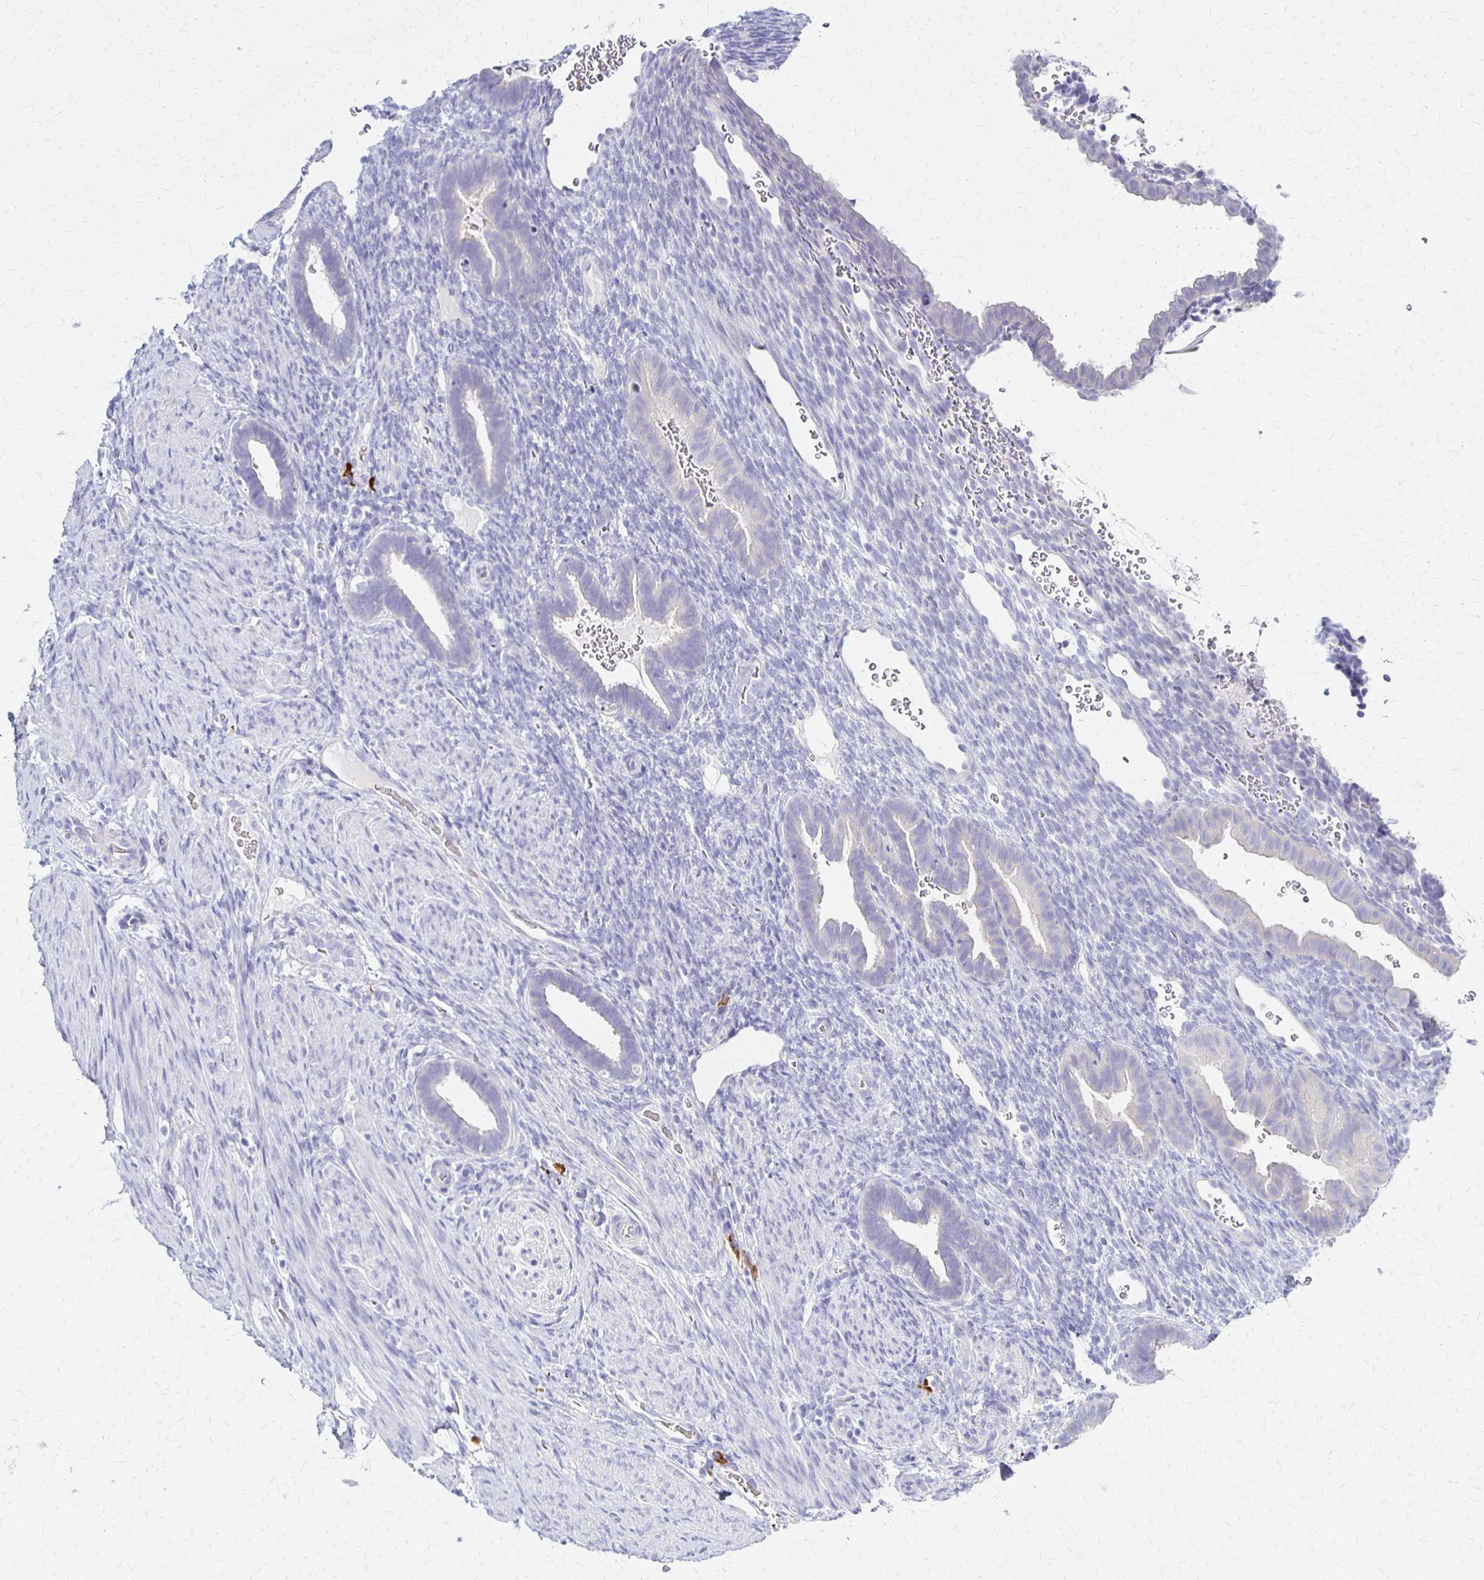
{"staining": {"intensity": "negative", "quantity": "none", "location": "none"}, "tissue": "endometrium", "cell_type": "Cells in endometrial stroma", "image_type": "normal", "snomed": [{"axis": "morphology", "description": "Normal tissue, NOS"}, {"axis": "topography", "description": "Endometrium"}], "caption": "A photomicrograph of endometrium stained for a protein shows no brown staining in cells in endometrial stroma. (Immunohistochemistry, brightfield microscopy, high magnification).", "gene": "FNTB", "patient": {"sex": "female", "age": 34}}